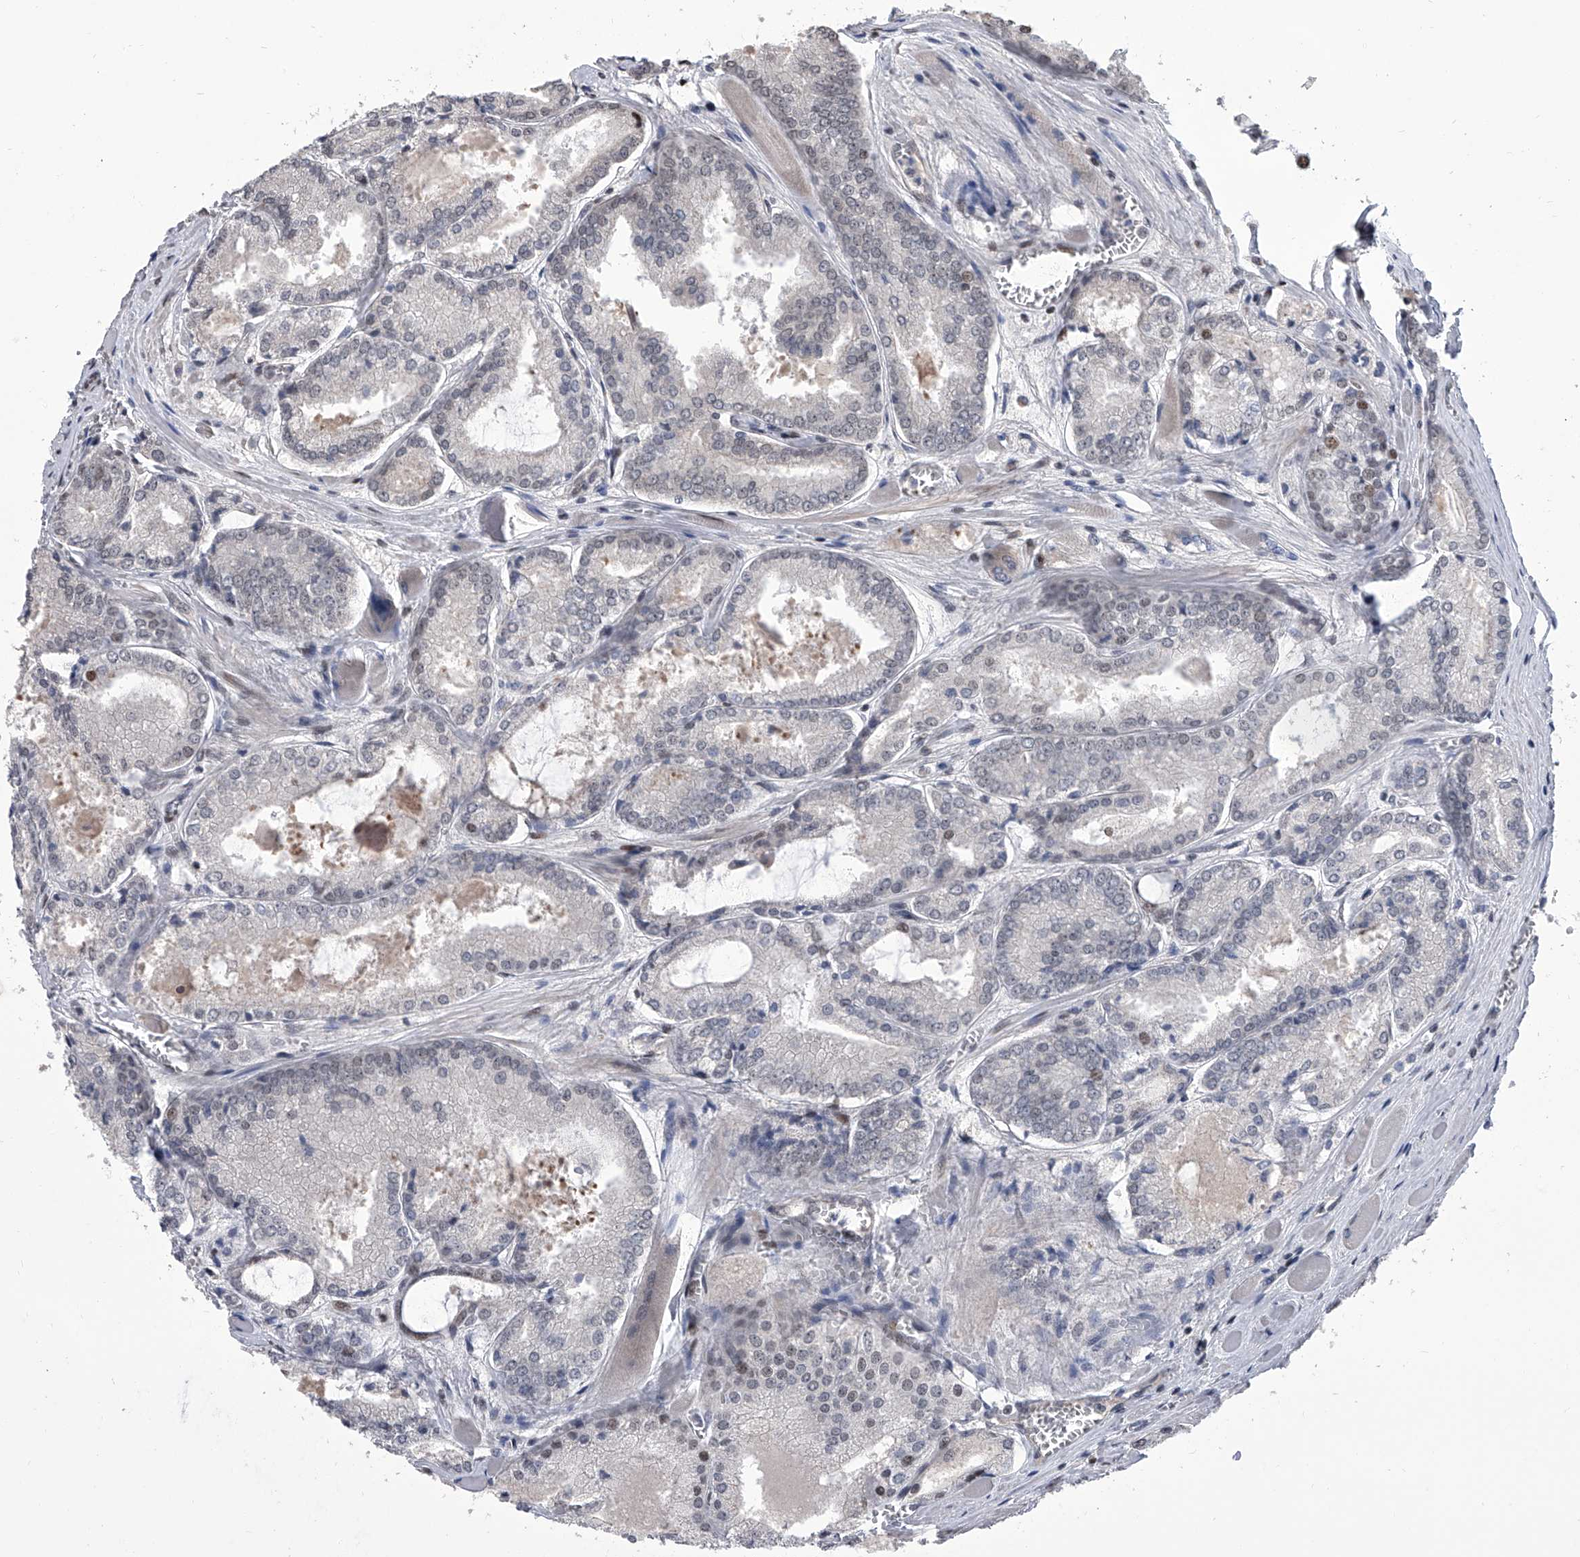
{"staining": {"intensity": "negative", "quantity": "none", "location": "none"}, "tissue": "prostate cancer", "cell_type": "Tumor cells", "image_type": "cancer", "snomed": [{"axis": "morphology", "description": "Adenocarcinoma, Low grade"}, {"axis": "topography", "description": "Prostate"}], "caption": "DAB immunohistochemical staining of human prostate cancer (low-grade adenocarcinoma) shows no significant staining in tumor cells.", "gene": "ZNF426", "patient": {"sex": "male", "age": 67}}